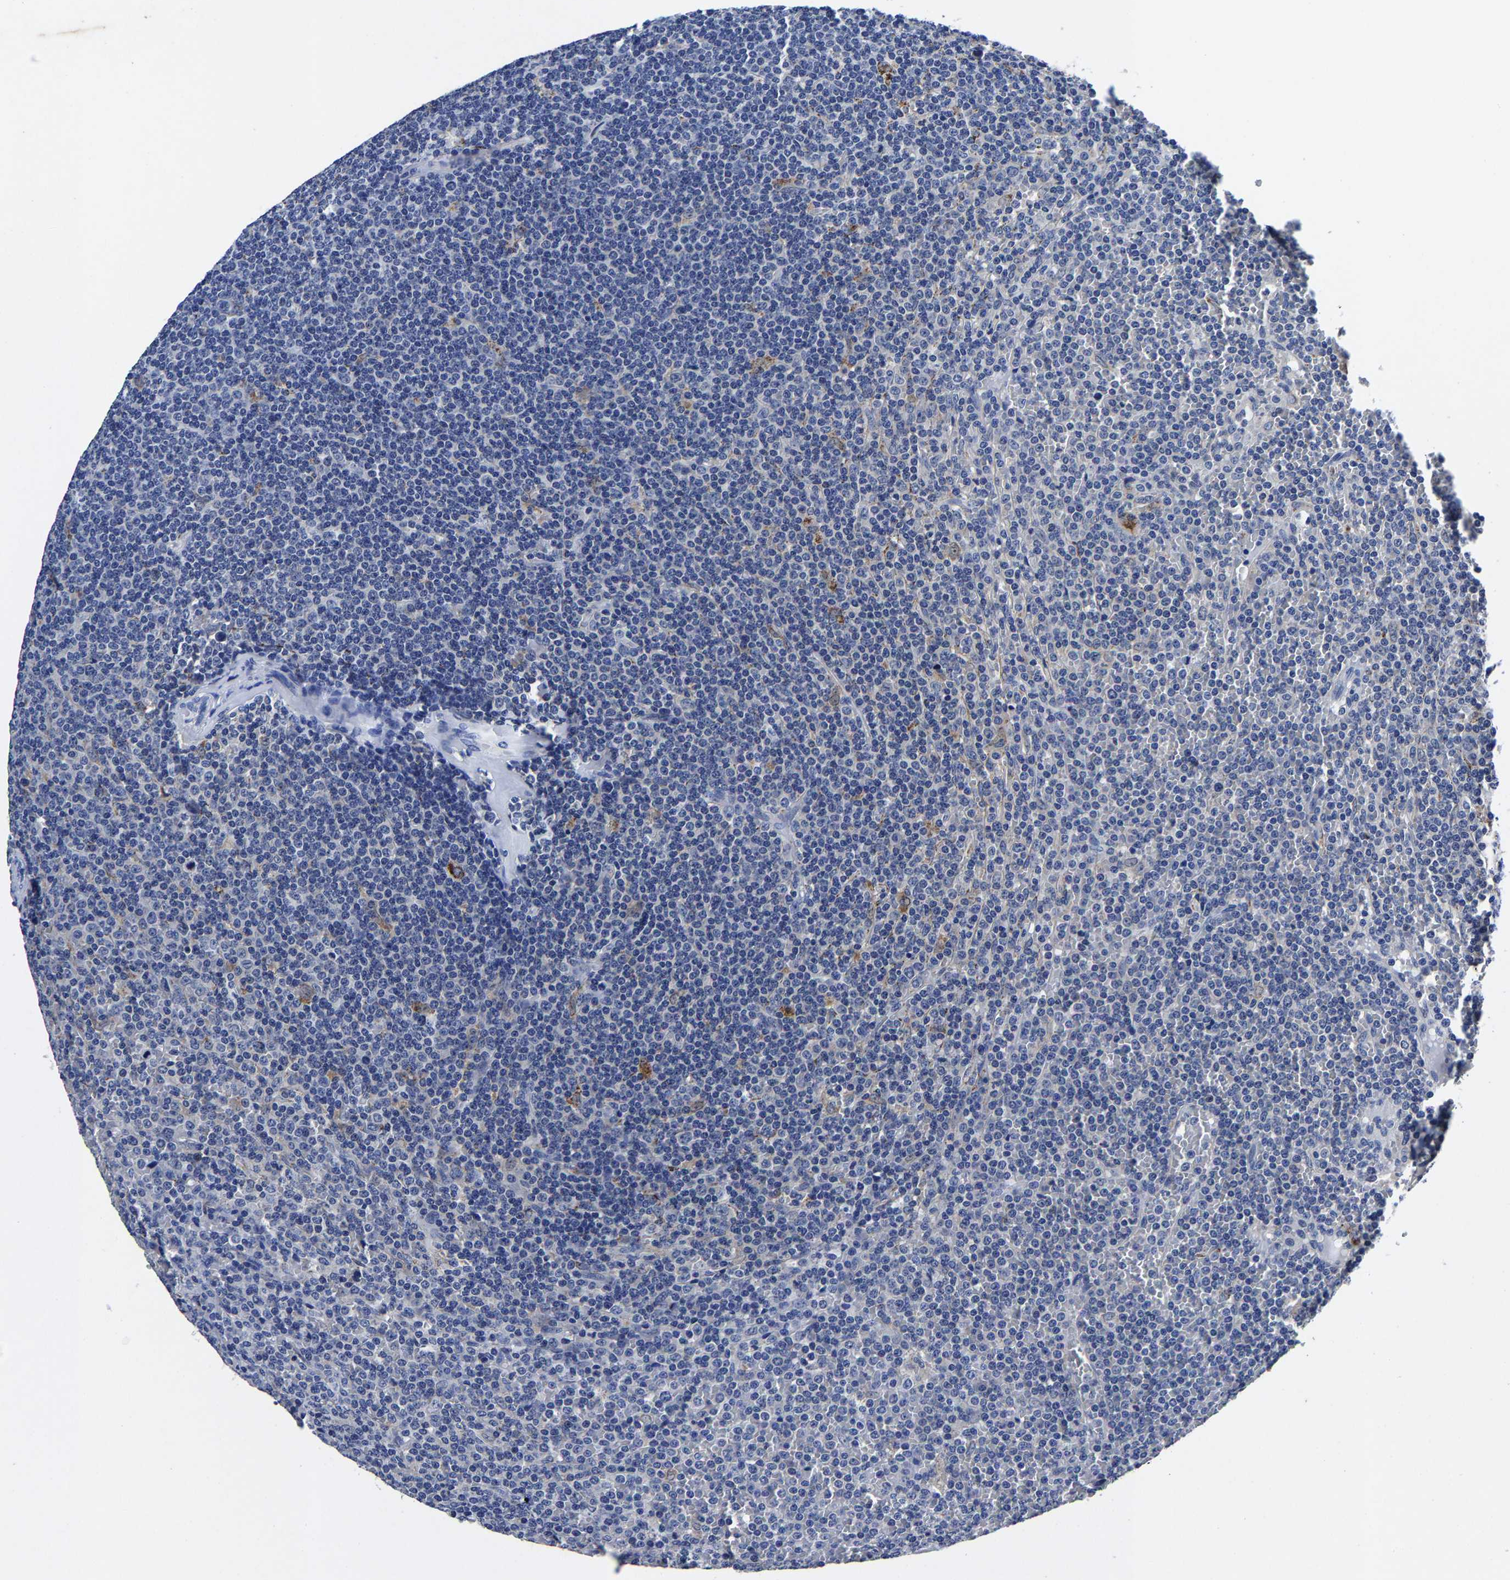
{"staining": {"intensity": "negative", "quantity": "none", "location": "none"}, "tissue": "lymphoma", "cell_type": "Tumor cells", "image_type": "cancer", "snomed": [{"axis": "morphology", "description": "Malignant lymphoma, non-Hodgkin's type, Low grade"}, {"axis": "topography", "description": "Spleen"}], "caption": "Malignant lymphoma, non-Hodgkin's type (low-grade) was stained to show a protein in brown. There is no significant staining in tumor cells.", "gene": "PSPH", "patient": {"sex": "female", "age": 19}}